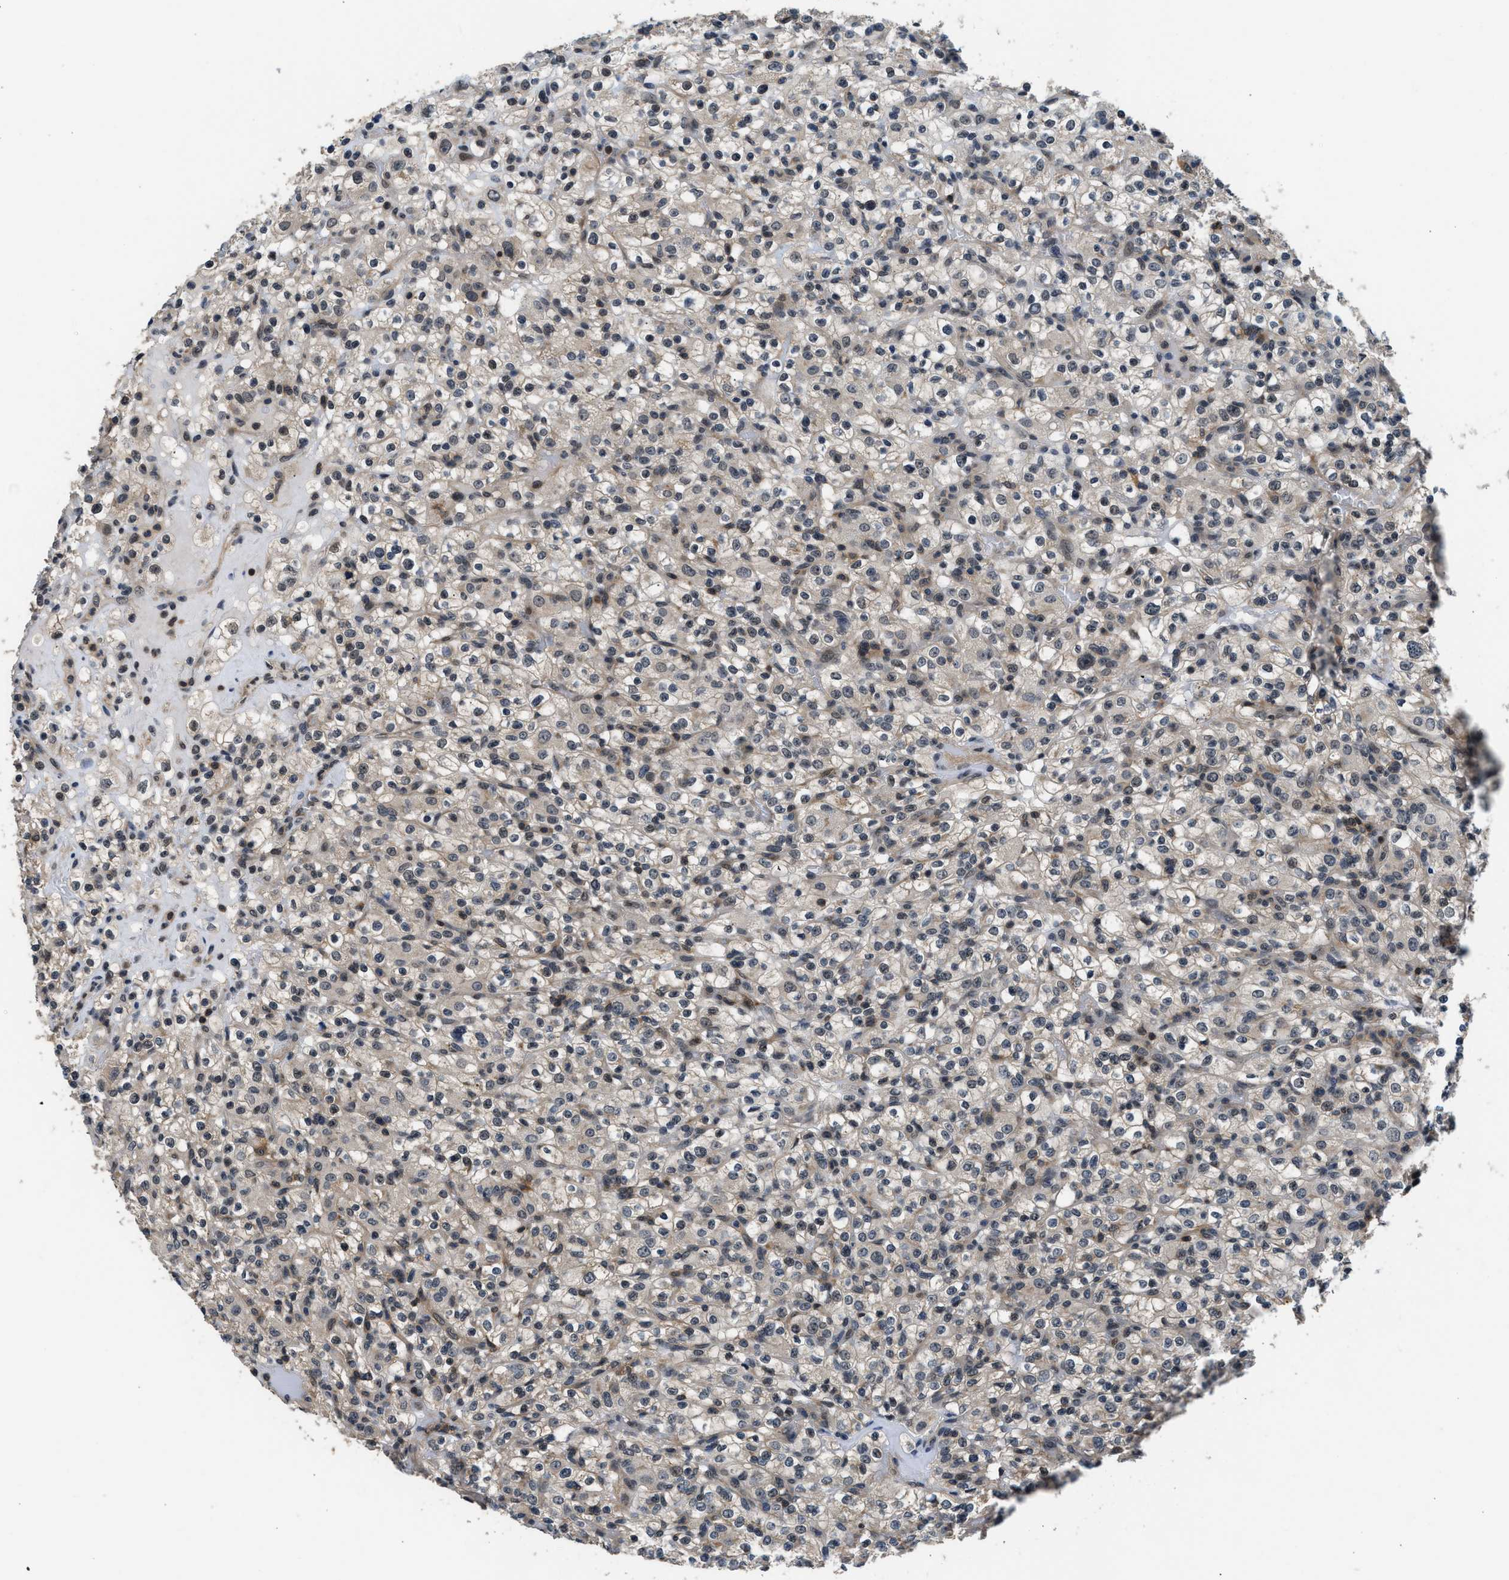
{"staining": {"intensity": "weak", "quantity": "25%-75%", "location": "cytoplasmic/membranous,nuclear"}, "tissue": "renal cancer", "cell_type": "Tumor cells", "image_type": "cancer", "snomed": [{"axis": "morphology", "description": "Normal tissue, NOS"}, {"axis": "morphology", "description": "Adenocarcinoma, NOS"}, {"axis": "topography", "description": "Kidney"}], "caption": "Approximately 25%-75% of tumor cells in human adenocarcinoma (renal) display weak cytoplasmic/membranous and nuclear protein staining as visualized by brown immunohistochemical staining.", "gene": "MTMR1", "patient": {"sex": "female", "age": 72}}